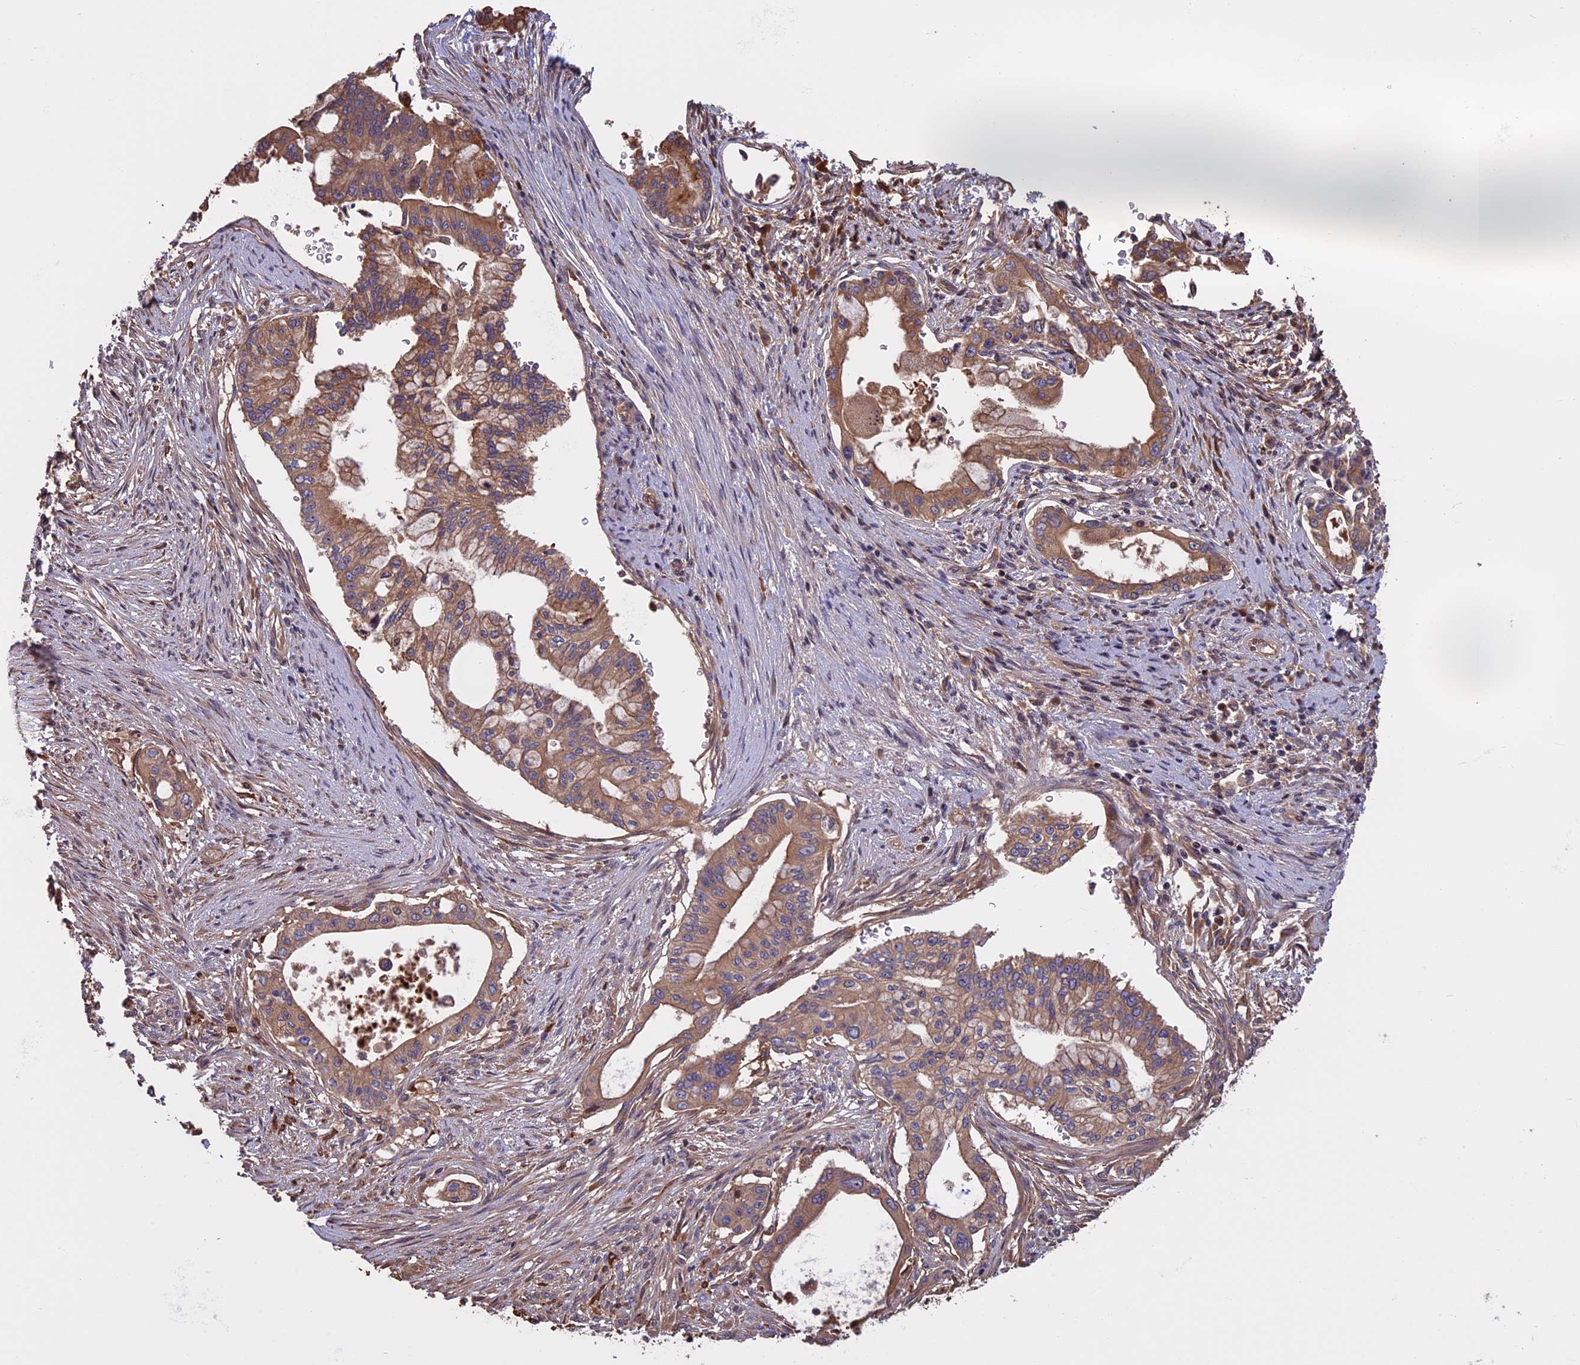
{"staining": {"intensity": "moderate", "quantity": ">75%", "location": "cytoplasmic/membranous"}, "tissue": "pancreatic cancer", "cell_type": "Tumor cells", "image_type": "cancer", "snomed": [{"axis": "morphology", "description": "Adenocarcinoma, NOS"}, {"axis": "topography", "description": "Pancreas"}], "caption": "Human pancreatic cancer (adenocarcinoma) stained for a protein (brown) reveals moderate cytoplasmic/membranous positive staining in approximately >75% of tumor cells.", "gene": "VWA3A", "patient": {"sex": "male", "age": 46}}